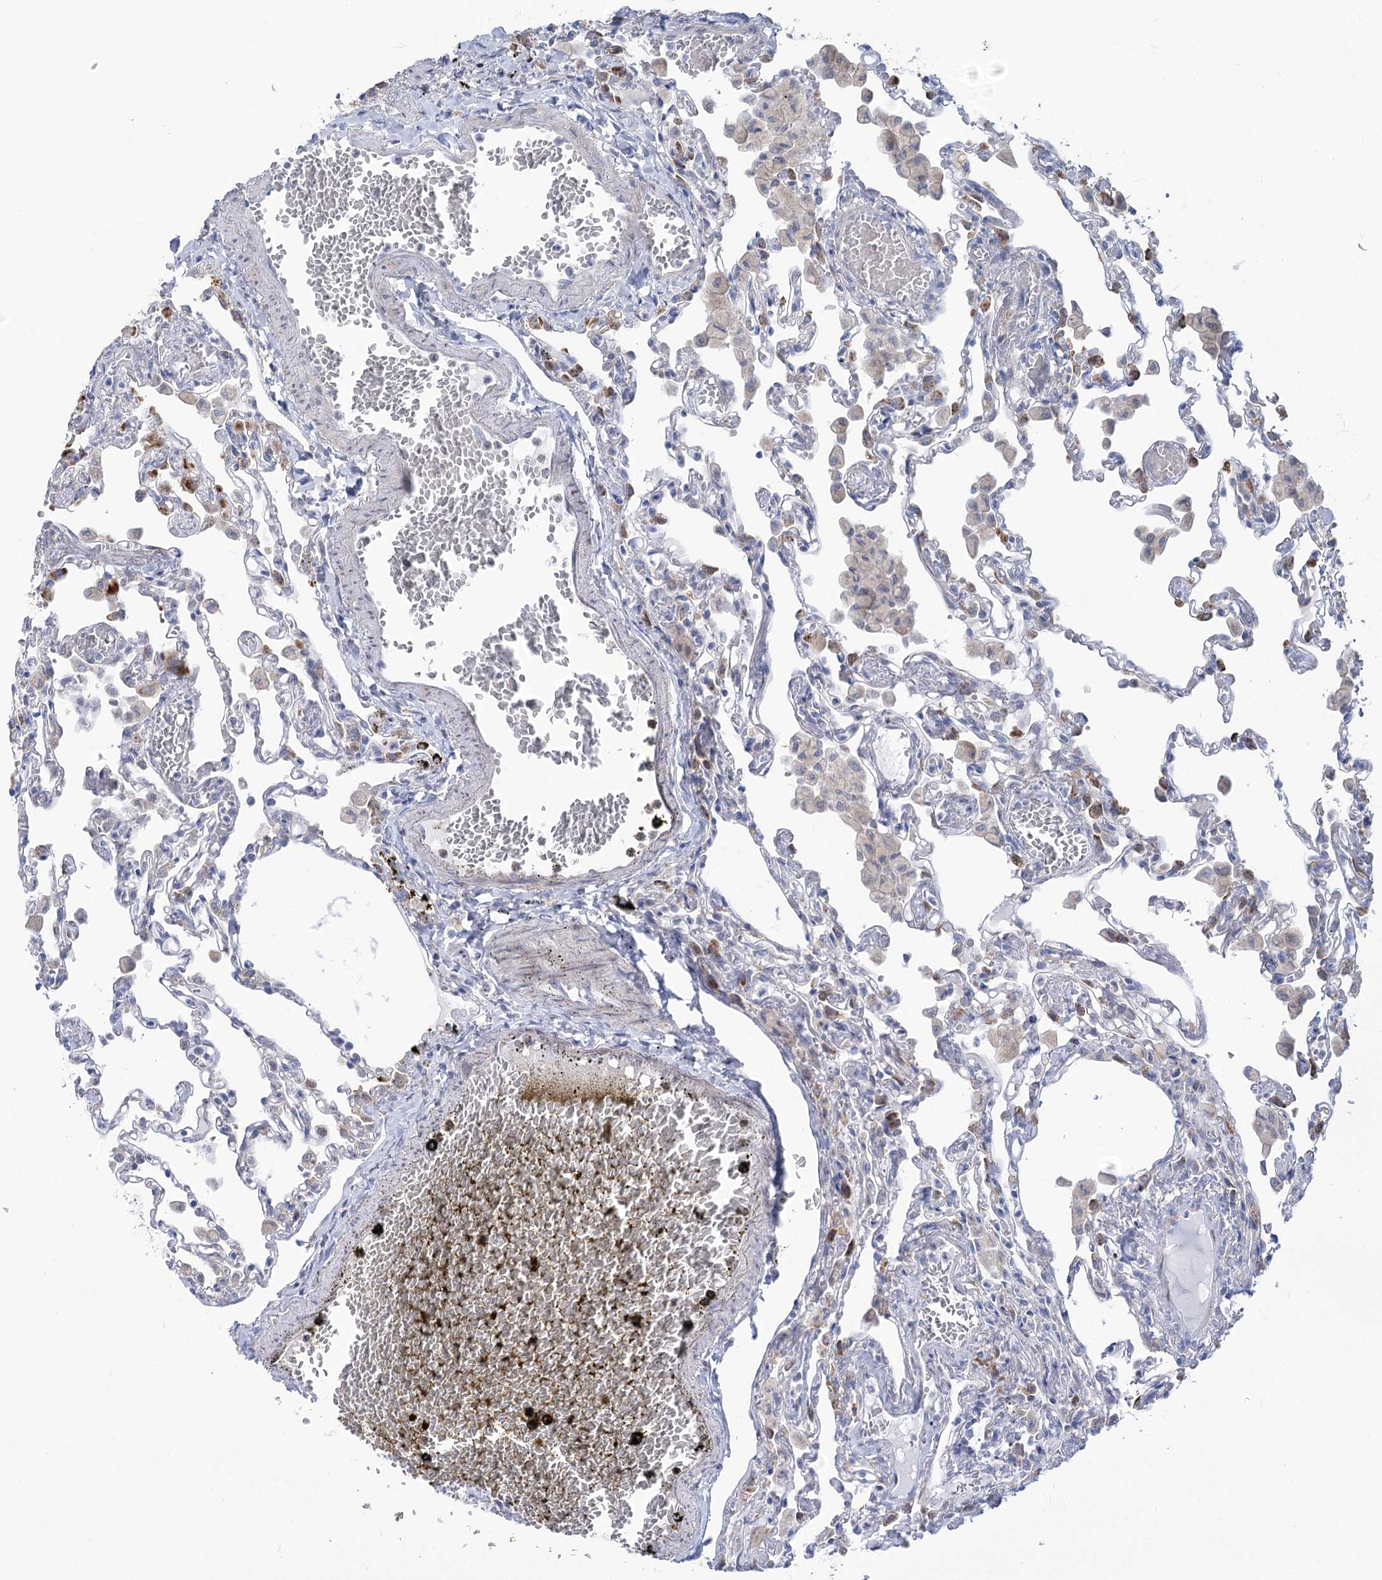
{"staining": {"intensity": "strong", "quantity": "<25%", "location": "cytoplasmic/membranous"}, "tissue": "lung", "cell_type": "Alveolar cells", "image_type": "normal", "snomed": [{"axis": "morphology", "description": "Normal tissue, NOS"}, {"axis": "topography", "description": "Bronchus"}, {"axis": "topography", "description": "Lung"}], "caption": "IHC image of normal lung stained for a protein (brown), which displays medium levels of strong cytoplasmic/membranous staining in approximately <25% of alveolar cells.", "gene": "STT3B", "patient": {"sex": "female", "age": 49}}